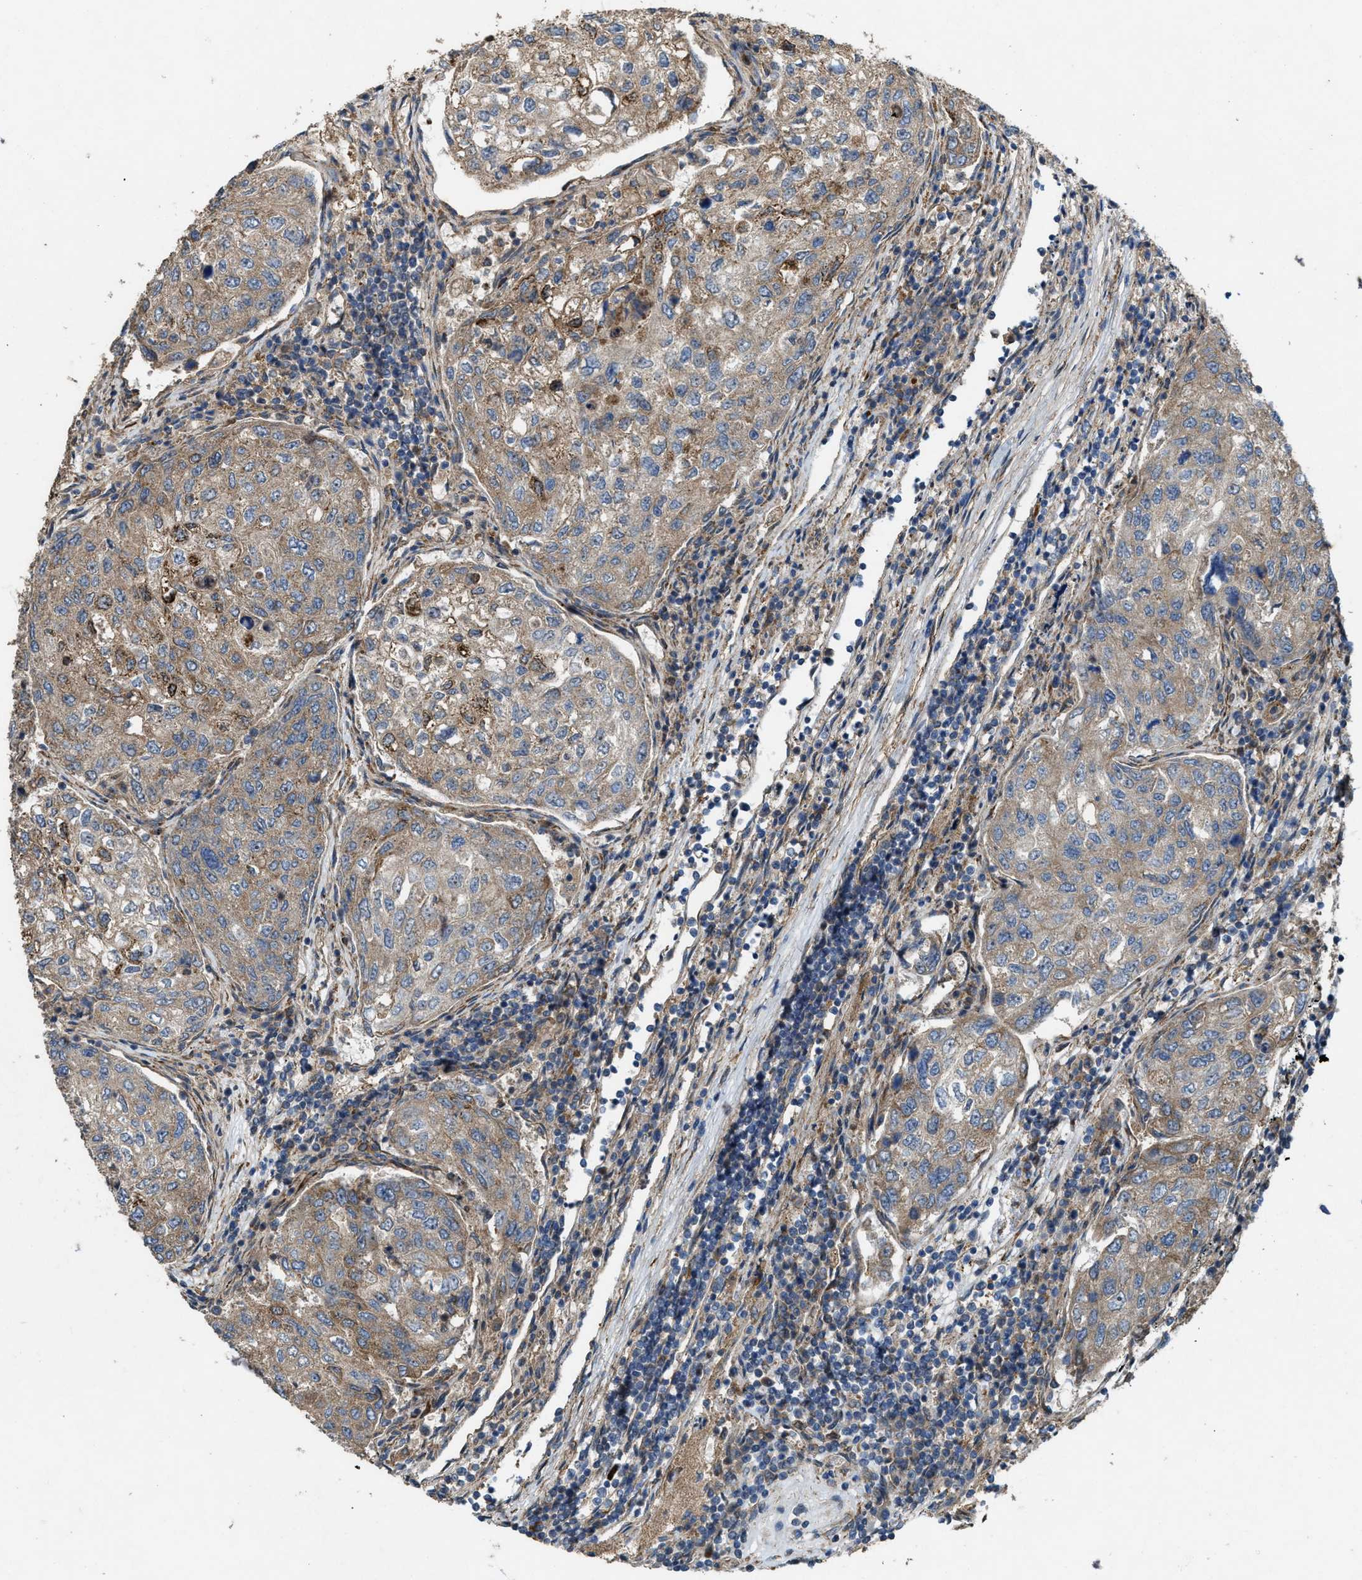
{"staining": {"intensity": "weak", "quantity": ">75%", "location": "cytoplasmic/membranous"}, "tissue": "urothelial cancer", "cell_type": "Tumor cells", "image_type": "cancer", "snomed": [{"axis": "morphology", "description": "Urothelial carcinoma, High grade"}, {"axis": "topography", "description": "Lymph node"}, {"axis": "topography", "description": "Urinary bladder"}], "caption": "Human urothelial cancer stained with a brown dye reveals weak cytoplasmic/membranous positive positivity in about >75% of tumor cells.", "gene": "LRRC72", "patient": {"sex": "male", "age": 51}}